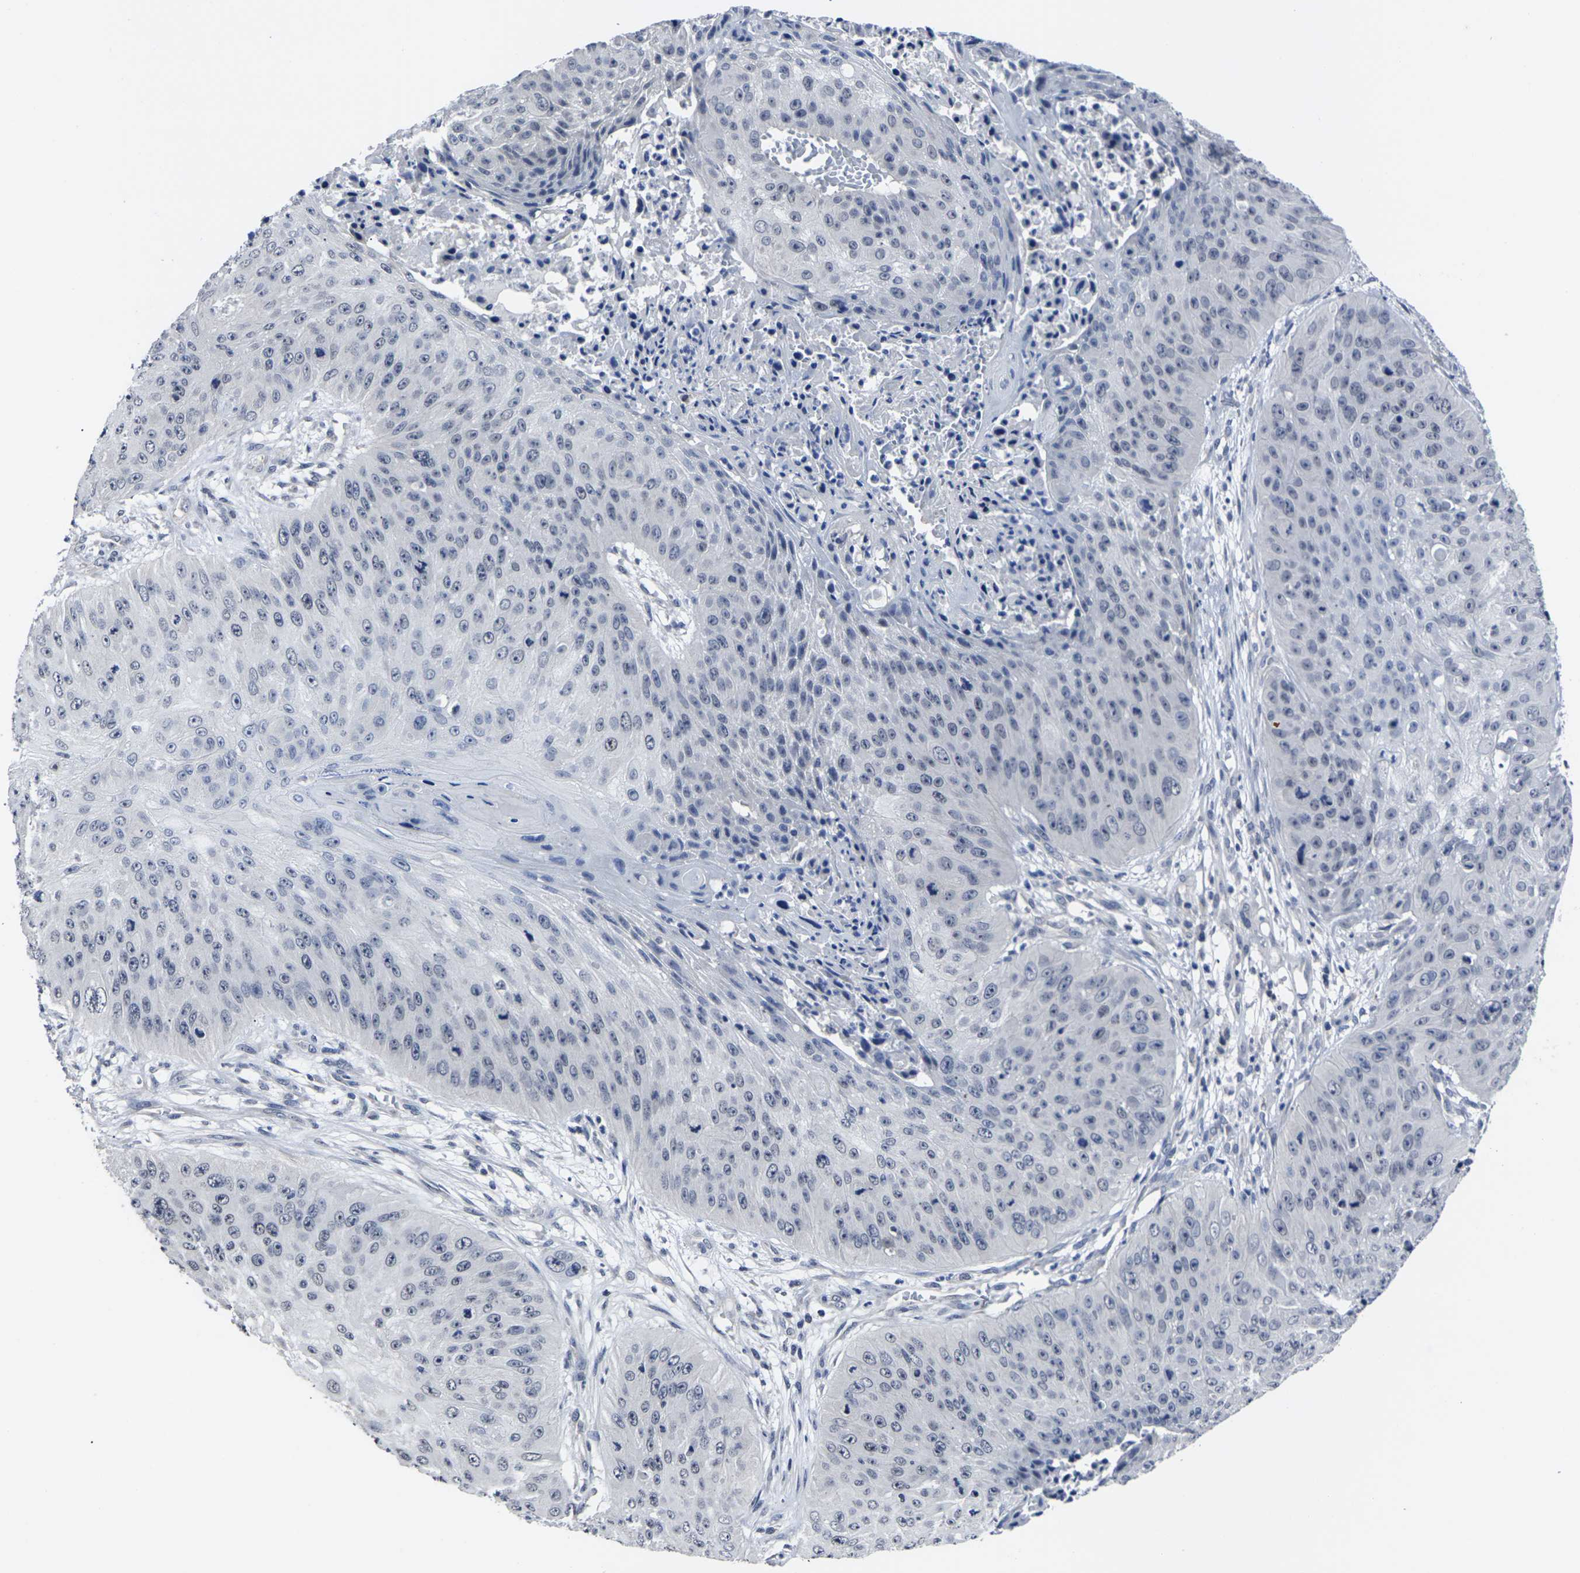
{"staining": {"intensity": "negative", "quantity": "none", "location": "none"}, "tissue": "skin cancer", "cell_type": "Tumor cells", "image_type": "cancer", "snomed": [{"axis": "morphology", "description": "Squamous cell carcinoma, NOS"}, {"axis": "topography", "description": "Skin"}], "caption": "Protein analysis of skin cancer (squamous cell carcinoma) shows no significant staining in tumor cells.", "gene": "MSANTD4", "patient": {"sex": "female", "age": 80}}